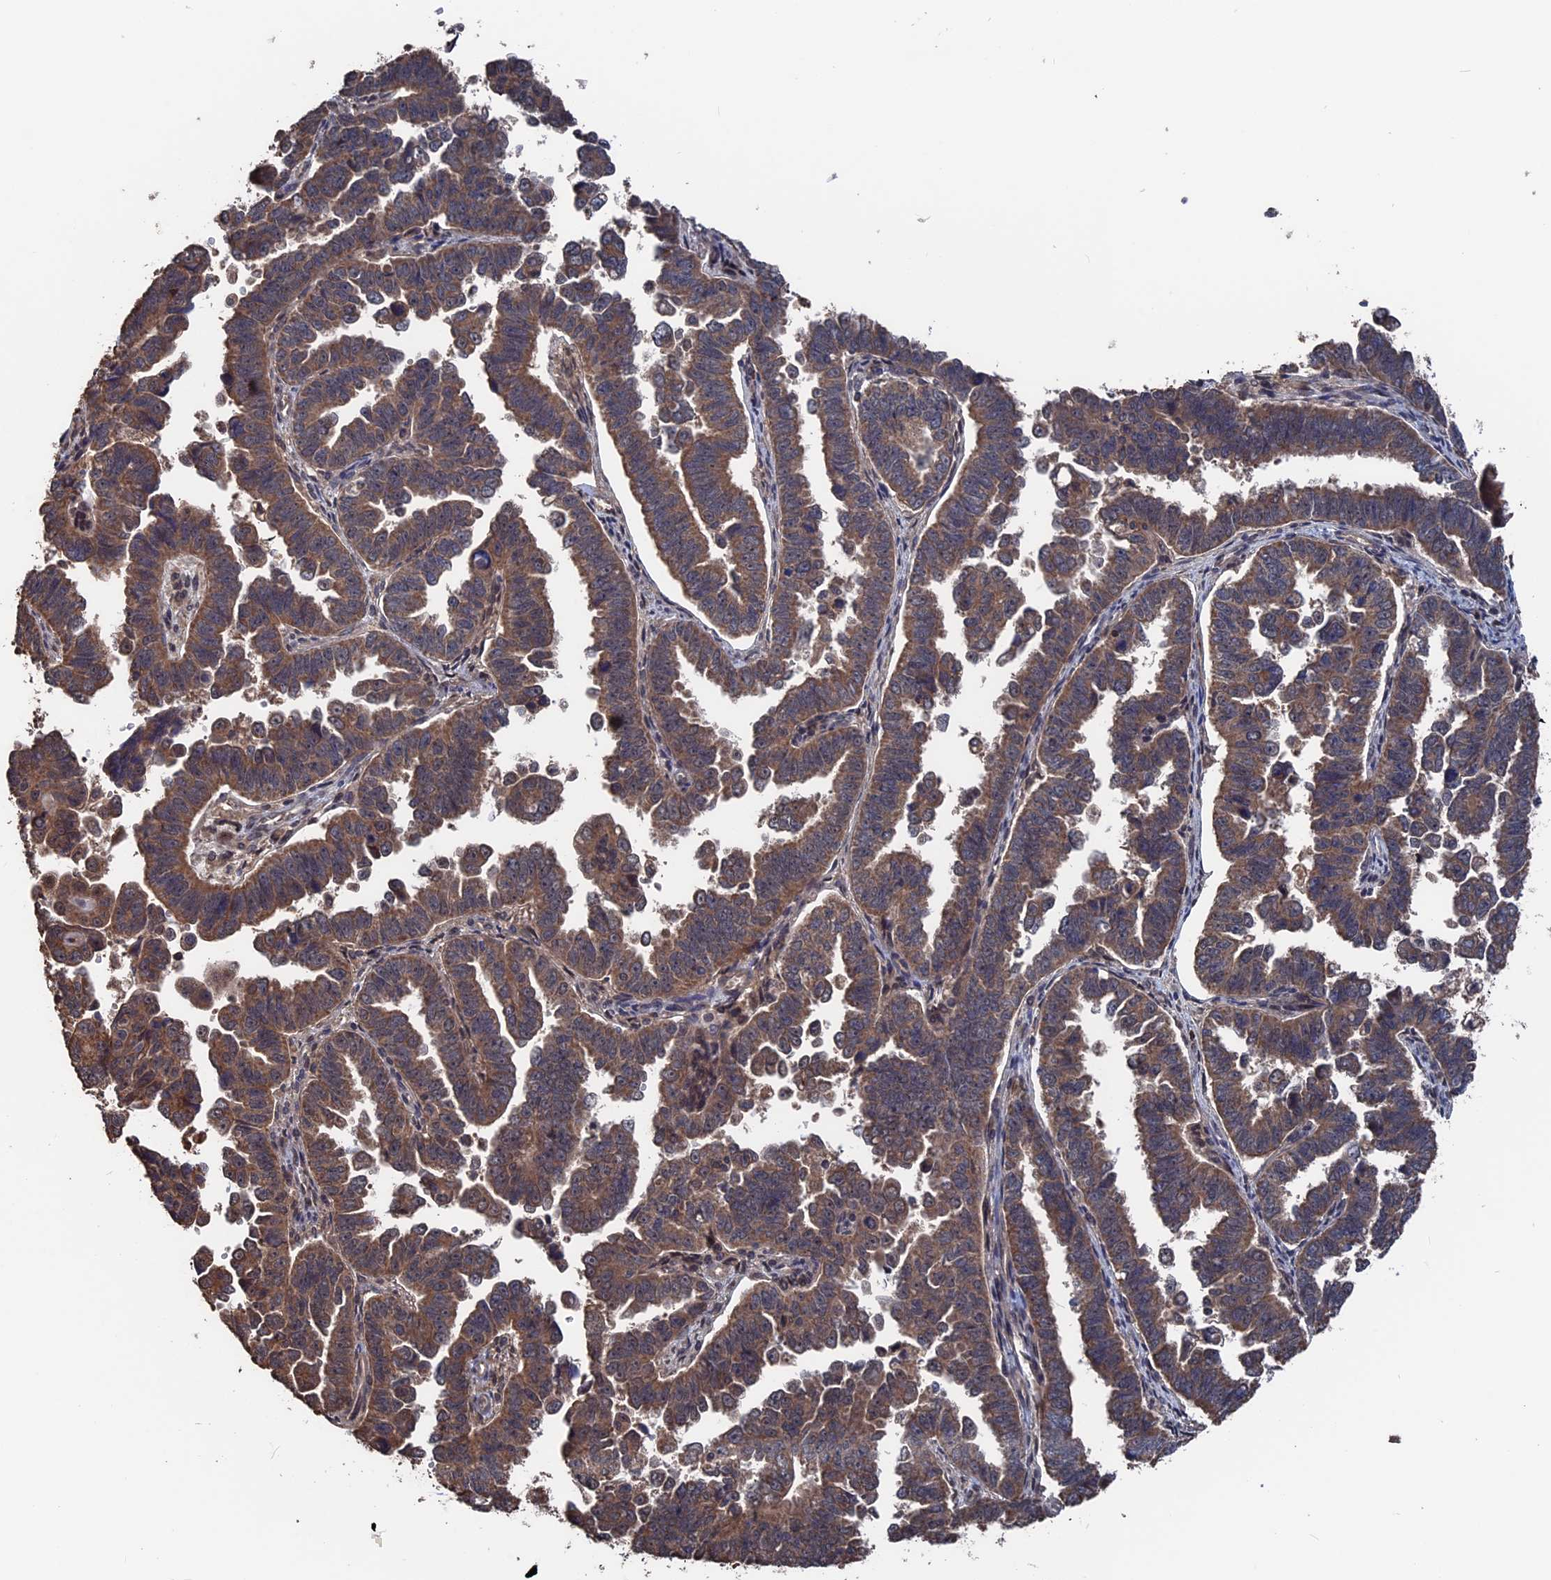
{"staining": {"intensity": "moderate", "quantity": ">75%", "location": "cytoplasmic/membranous"}, "tissue": "endometrial cancer", "cell_type": "Tumor cells", "image_type": "cancer", "snomed": [{"axis": "morphology", "description": "Adenocarcinoma, NOS"}, {"axis": "topography", "description": "Endometrium"}], "caption": "Protein positivity by IHC shows moderate cytoplasmic/membranous staining in approximately >75% of tumor cells in endometrial cancer. Using DAB (3,3'-diaminobenzidine) (brown) and hematoxylin (blue) stains, captured at high magnification using brightfield microscopy.", "gene": "PDE12", "patient": {"sex": "female", "age": 75}}